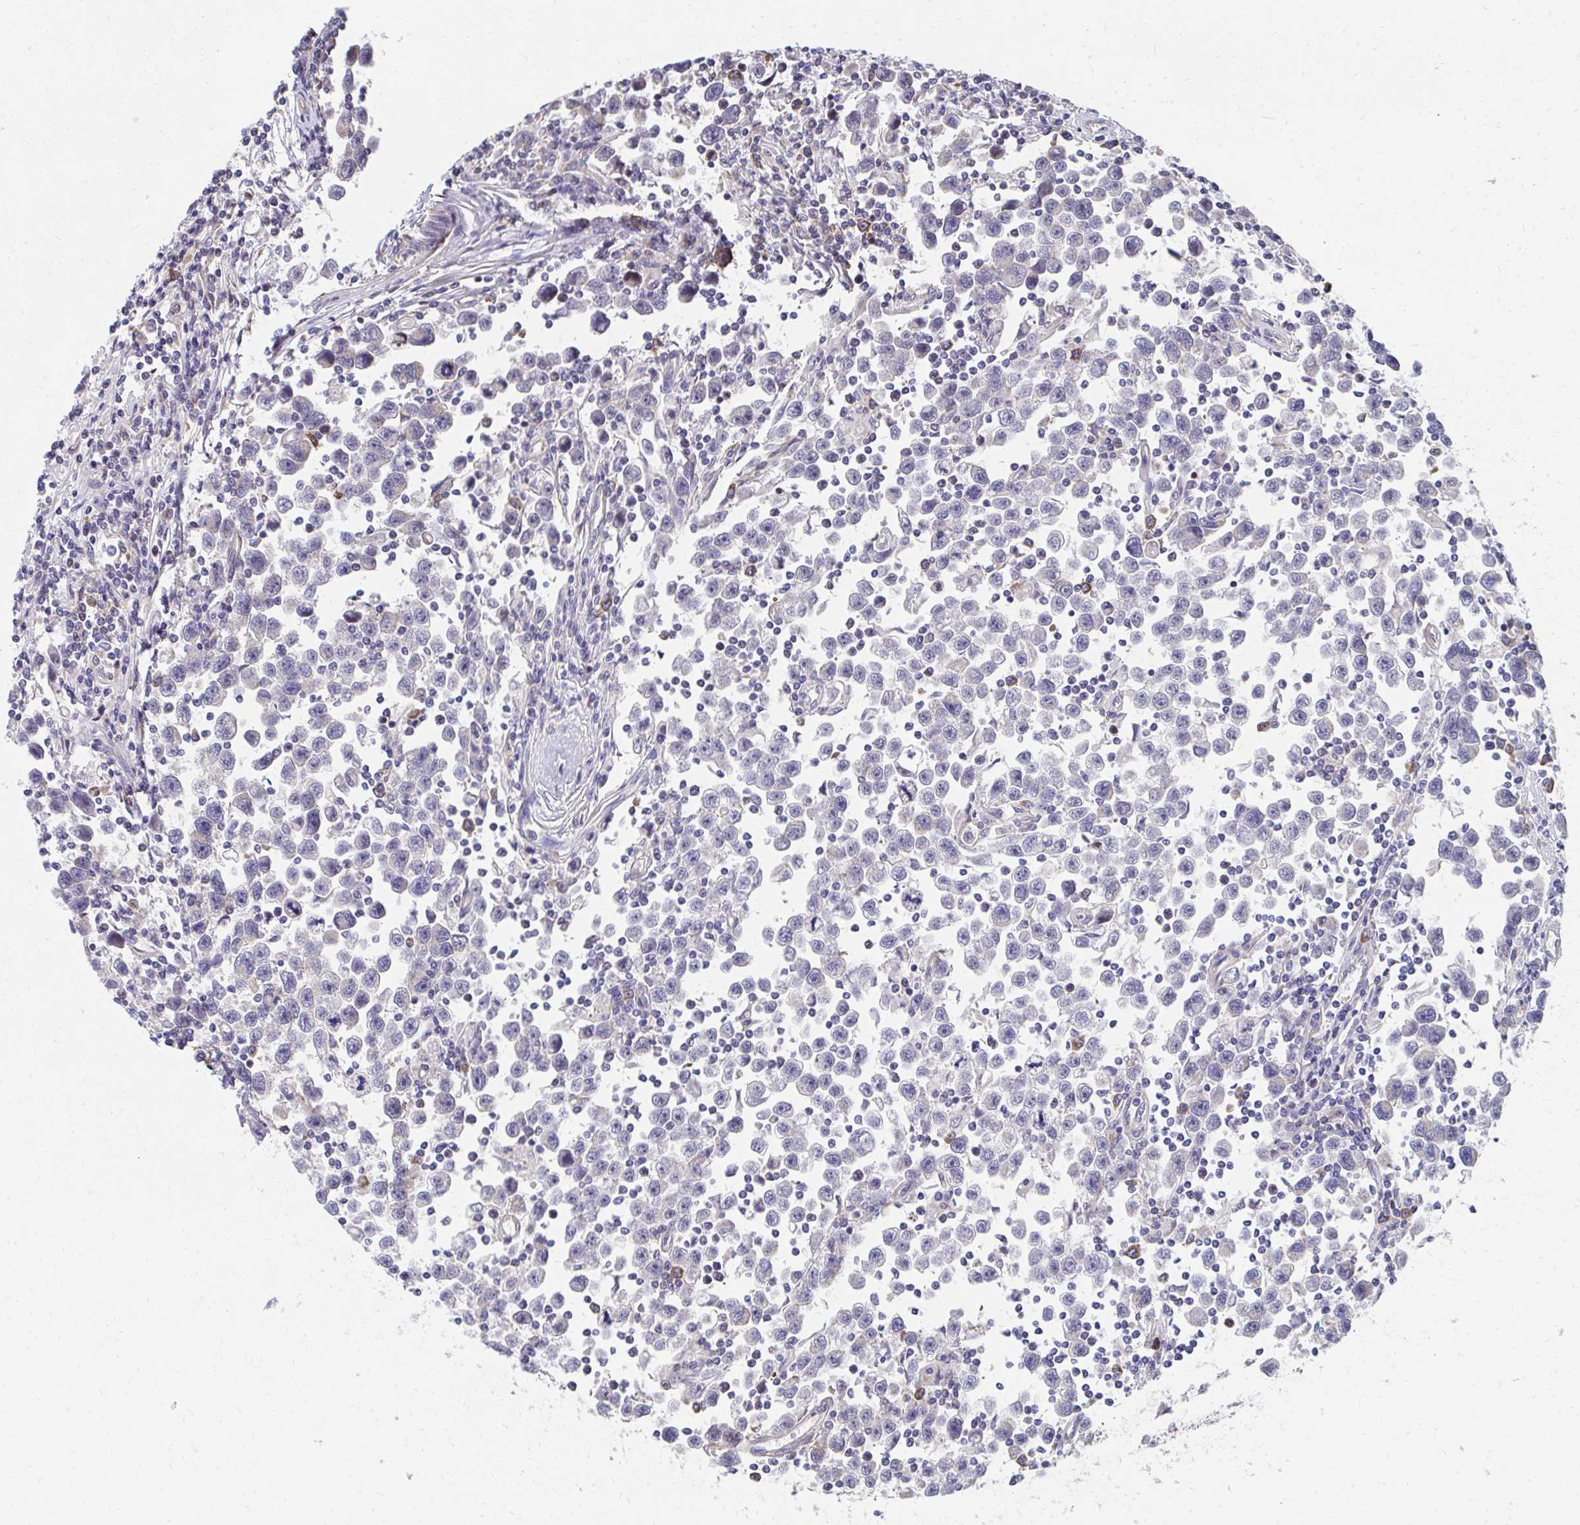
{"staining": {"intensity": "moderate", "quantity": "<25%", "location": "cytoplasmic/membranous"}, "tissue": "testis cancer", "cell_type": "Tumor cells", "image_type": "cancer", "snomed": [{"axis": "morphology", "description": "Seminoma, NOS"}, {"axis": "topography", "description": "Testis"}], "caption": "Testis cancer tissue shows moderate cytoplasmic/membranous positivity in approximately <25% of tumor cells, visualized by immunohistochemistry.", "gene": "ZNF778", "patient": {"sex": "male", "age": 31}}